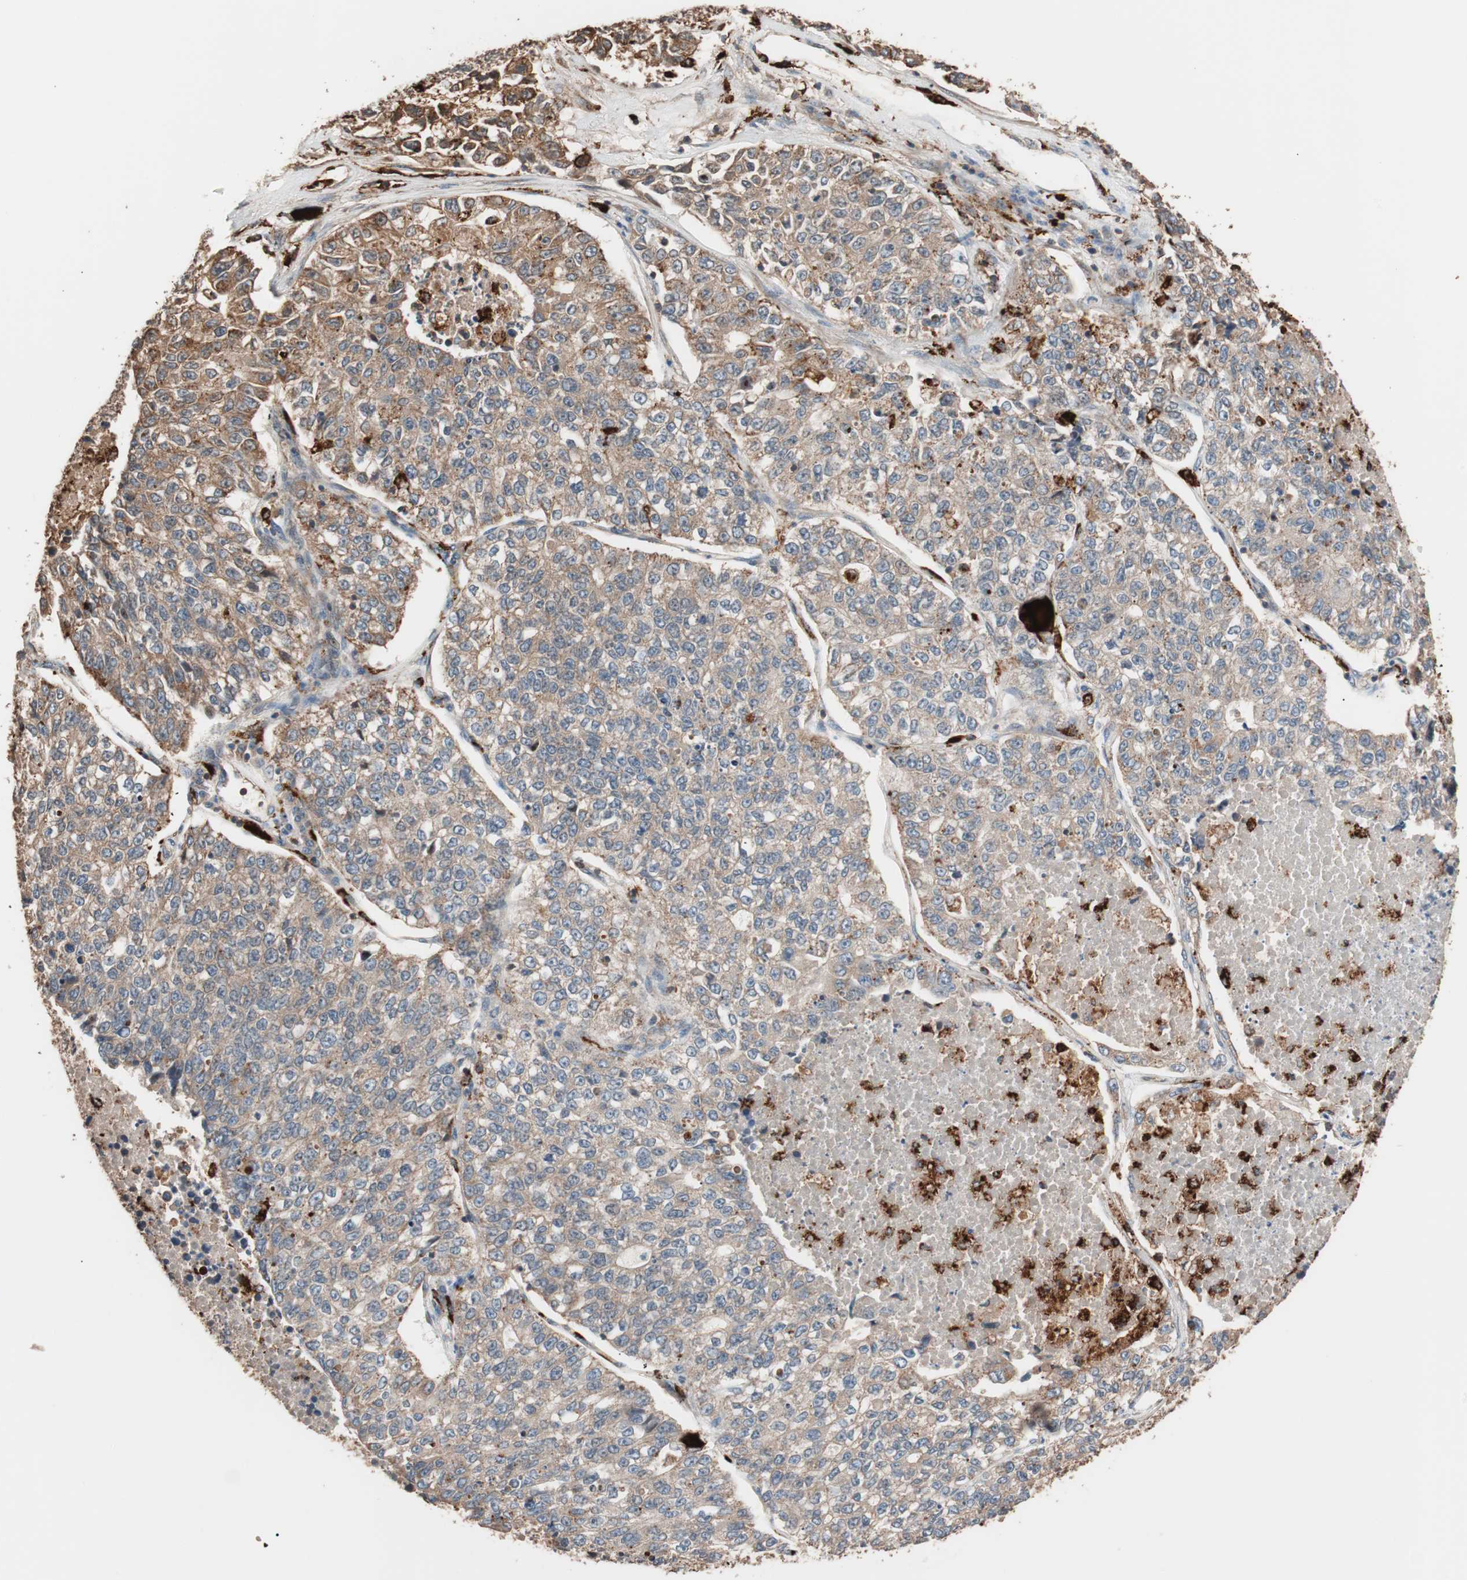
{"staining": {"intensity": "moderate", "quantity": "25%-75%", "location": "cytoplasmic/membranous"}, "tissue": "lung cancer", "cell_type": "Tumor cells", "image_type": "cancer", "snomed": [{"axis": "morphology", "description": "Adenocarcinoma, NOS"}, {"axis": "topography", "description": "Lung"}], "caption": "IHC staining of lung cancer, which exhibits medium levels of moderate cytoplasmic/membranous positivity in about 25%-75% of tumor cells indicating moderate cytoplasmic/membranous protein staining. The staining was performed using DAB (3,3'-diaminobenzidine) (brown) for protein detection and nuclei were counterstained in hematoxylin (blue).", "gene": "CCT3", "patient": {"sex": "male", "age": 49}}